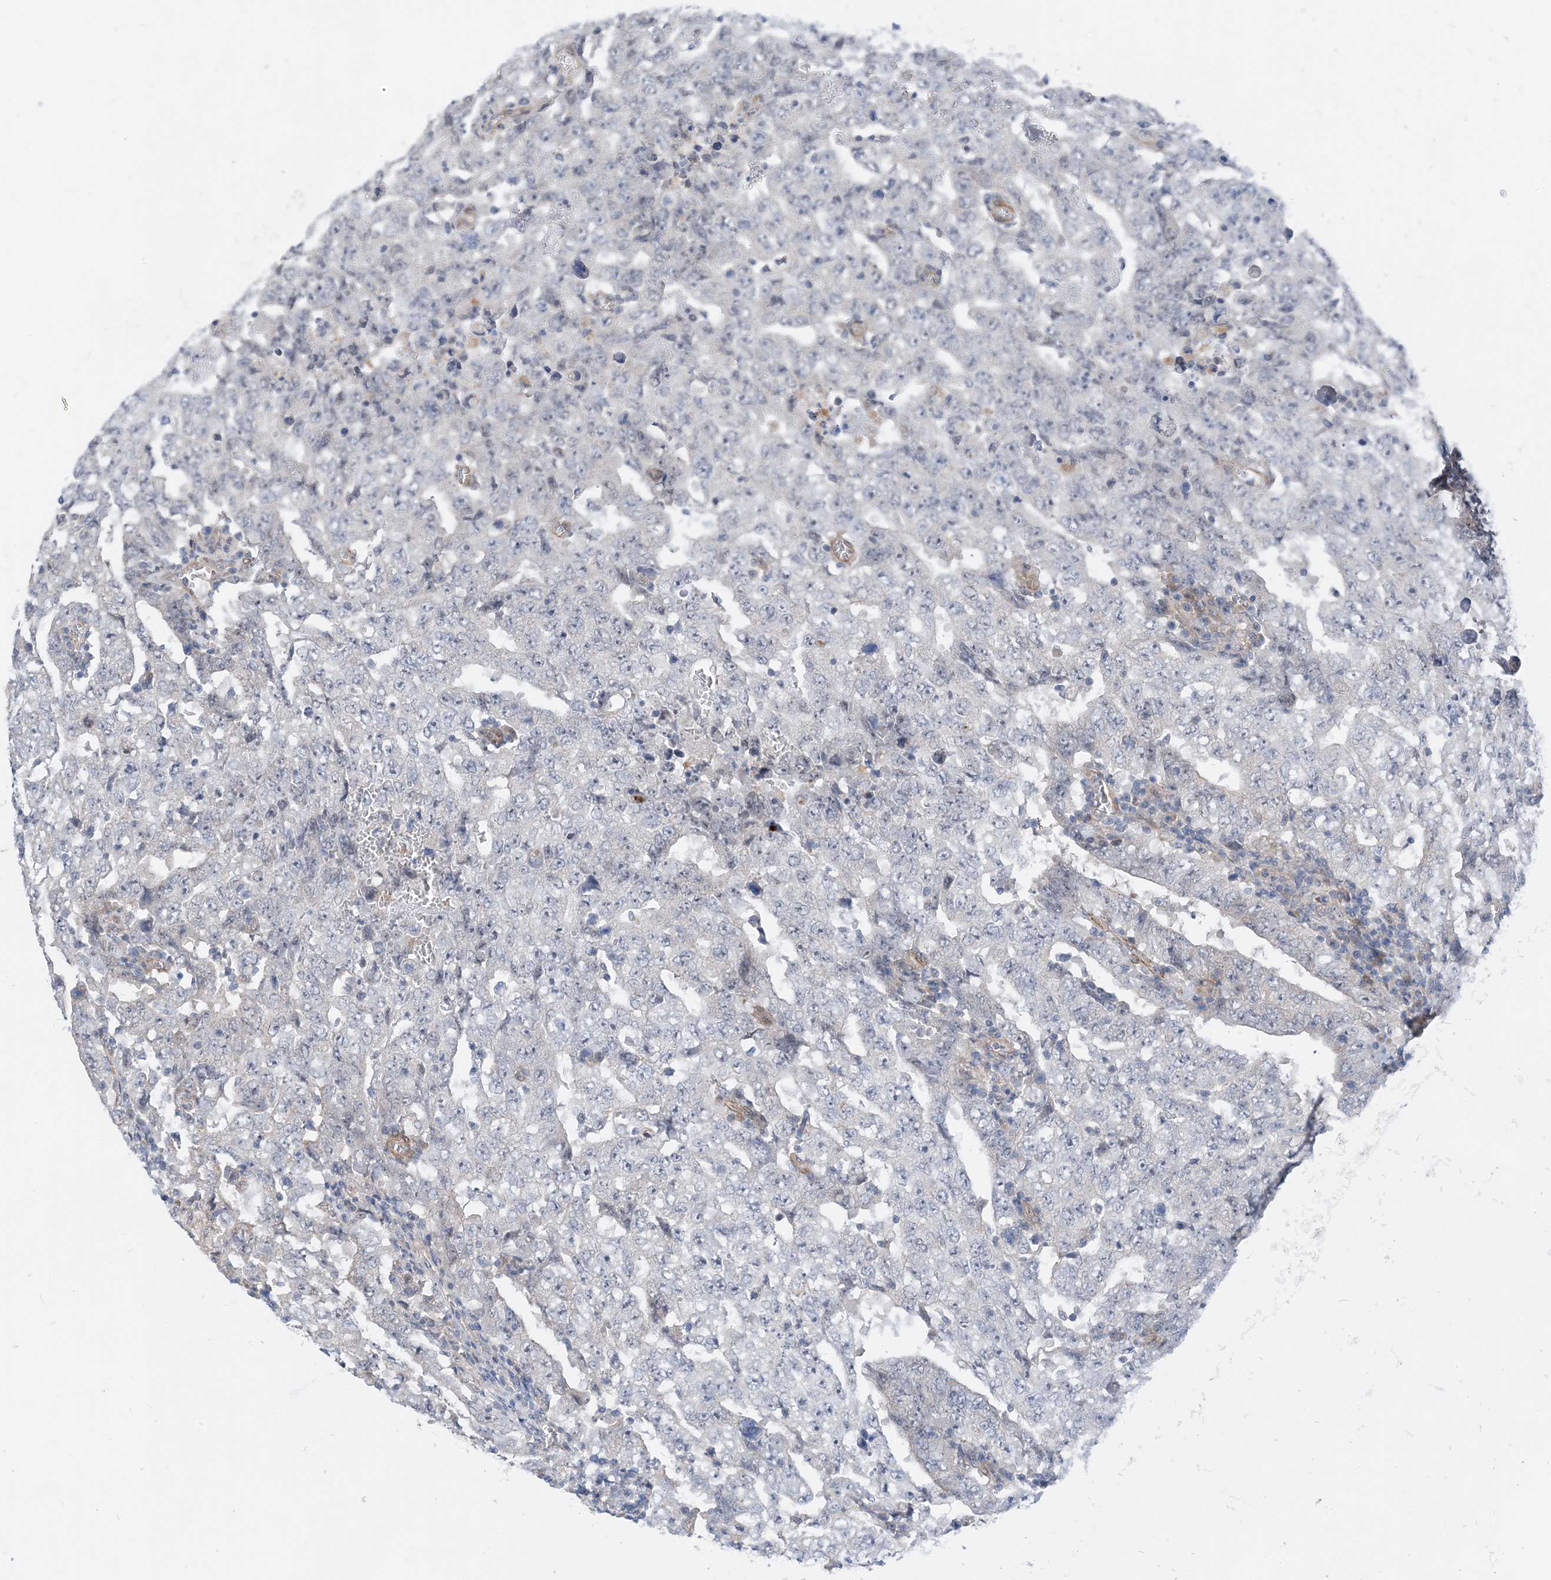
{"staining": {"intensity": "negative", "quantity": "none", "location": "none"}, "tissue": "testis cancer", "cell_type": "Tumor cells", "image_type": "cancer", "snomed": [{"axis": "morphology", "description": "Carcinoma, Embryonal, NOS"}, {"axis": "topography", "description": "Testis"}], "caption": "An immunohistochemistry (IHC) histopathology image of testis cancer is shown. There is no staining in tumor cells of testis cancer.", "gene": "PLEKHA3", "patient": {"sex": "male", "age": 26}}